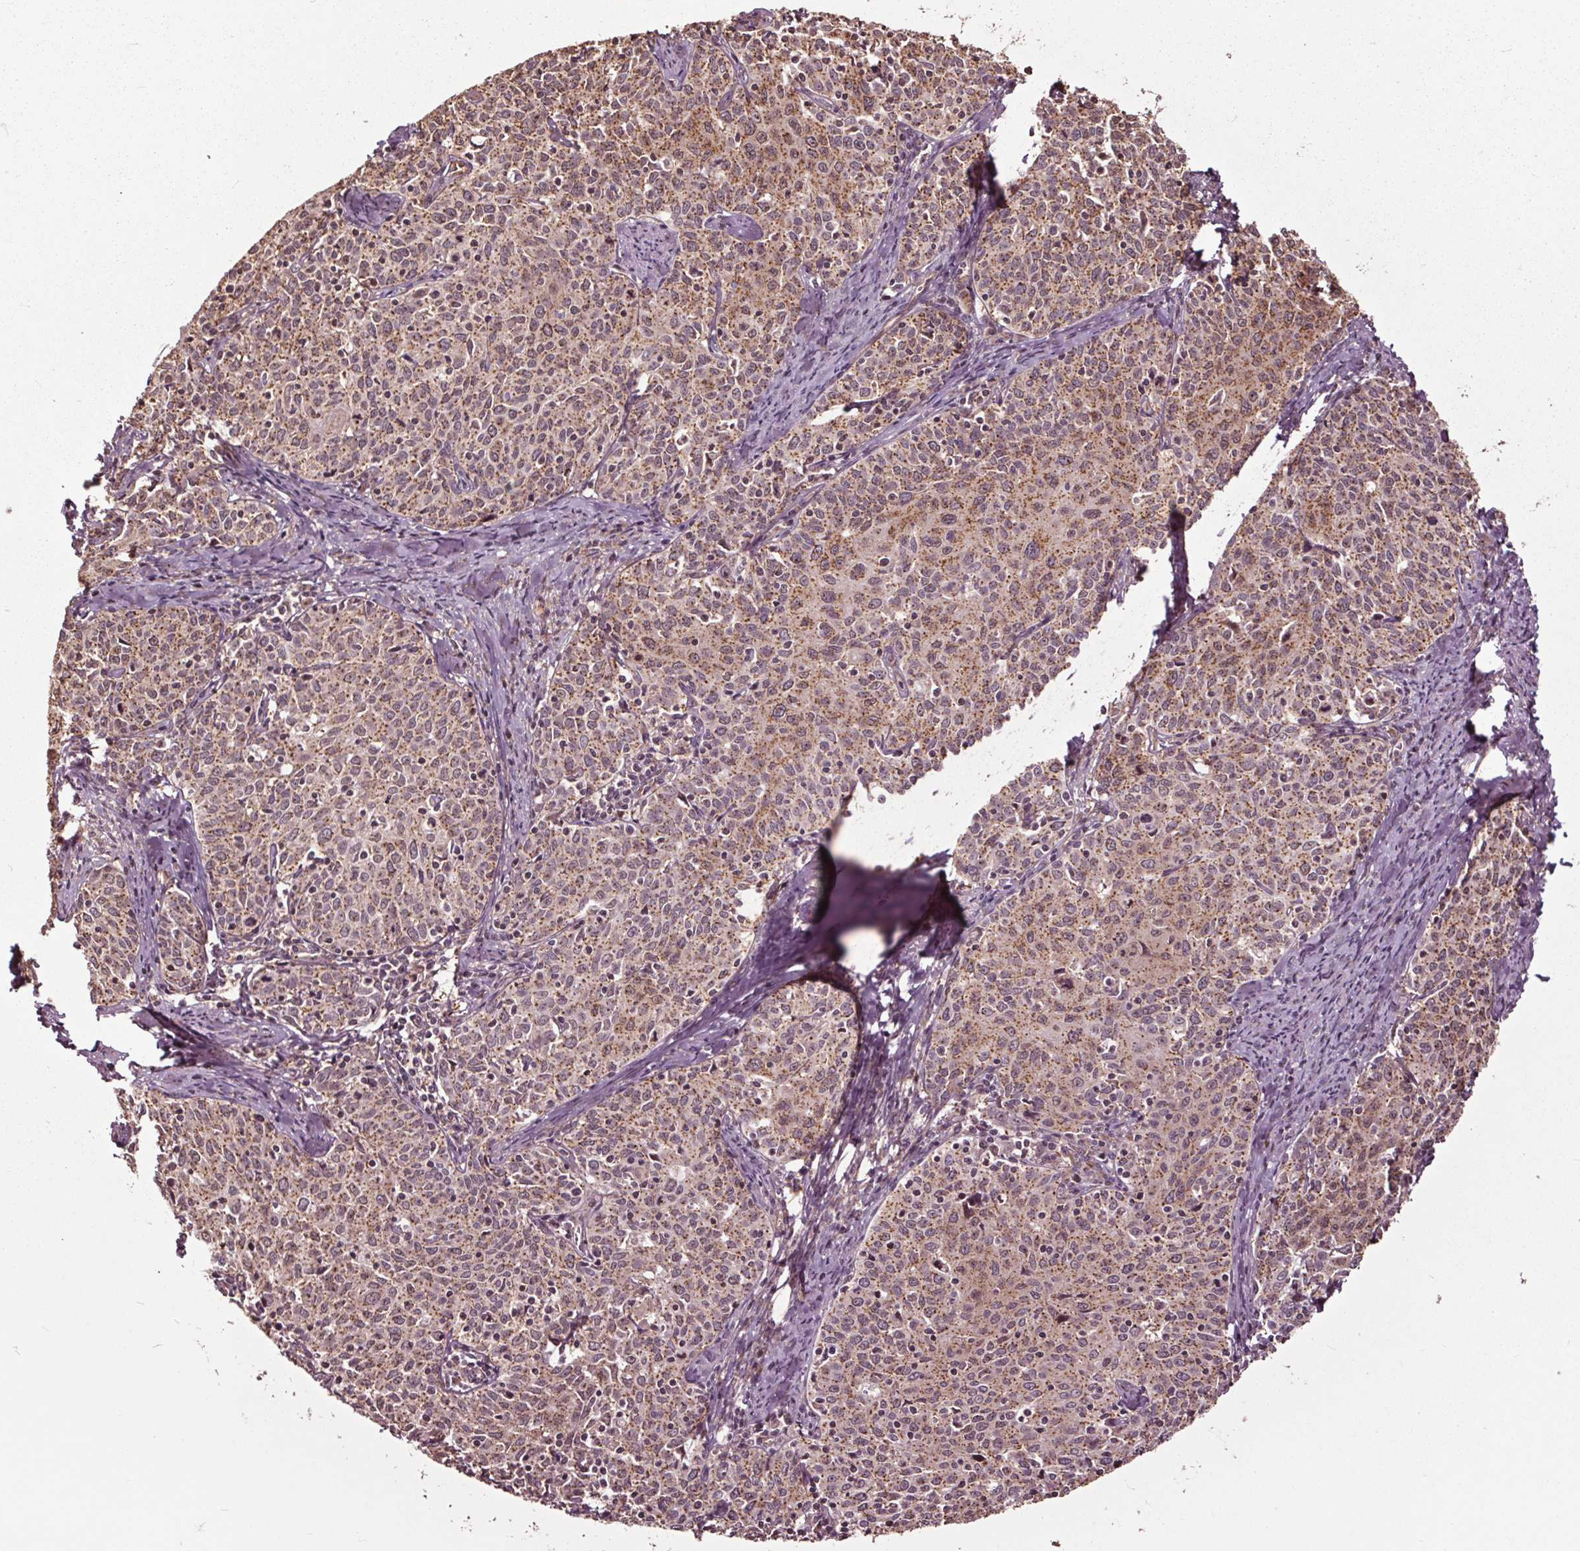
{"staining": {"intensity": "moderate", "quantity": ">75%", "location": "cytoplasmic/membranous"}, "tissue": "cervical cancer", "cell_type": "Tumor cells", "image_type": "cancer", "snomed": [{"axis": "morphology", "description": "Squamous cell carcinoma, NOS"}, {"axis": "topography", "description": "Cervix"}], "caption": "Cervical cancer (squamous cell carcinoma) stained with a protein marker demonstrates moderate staining in tumor cells.", "gene": "CEP95", "patient": {"sex": "female", "age": 62}}